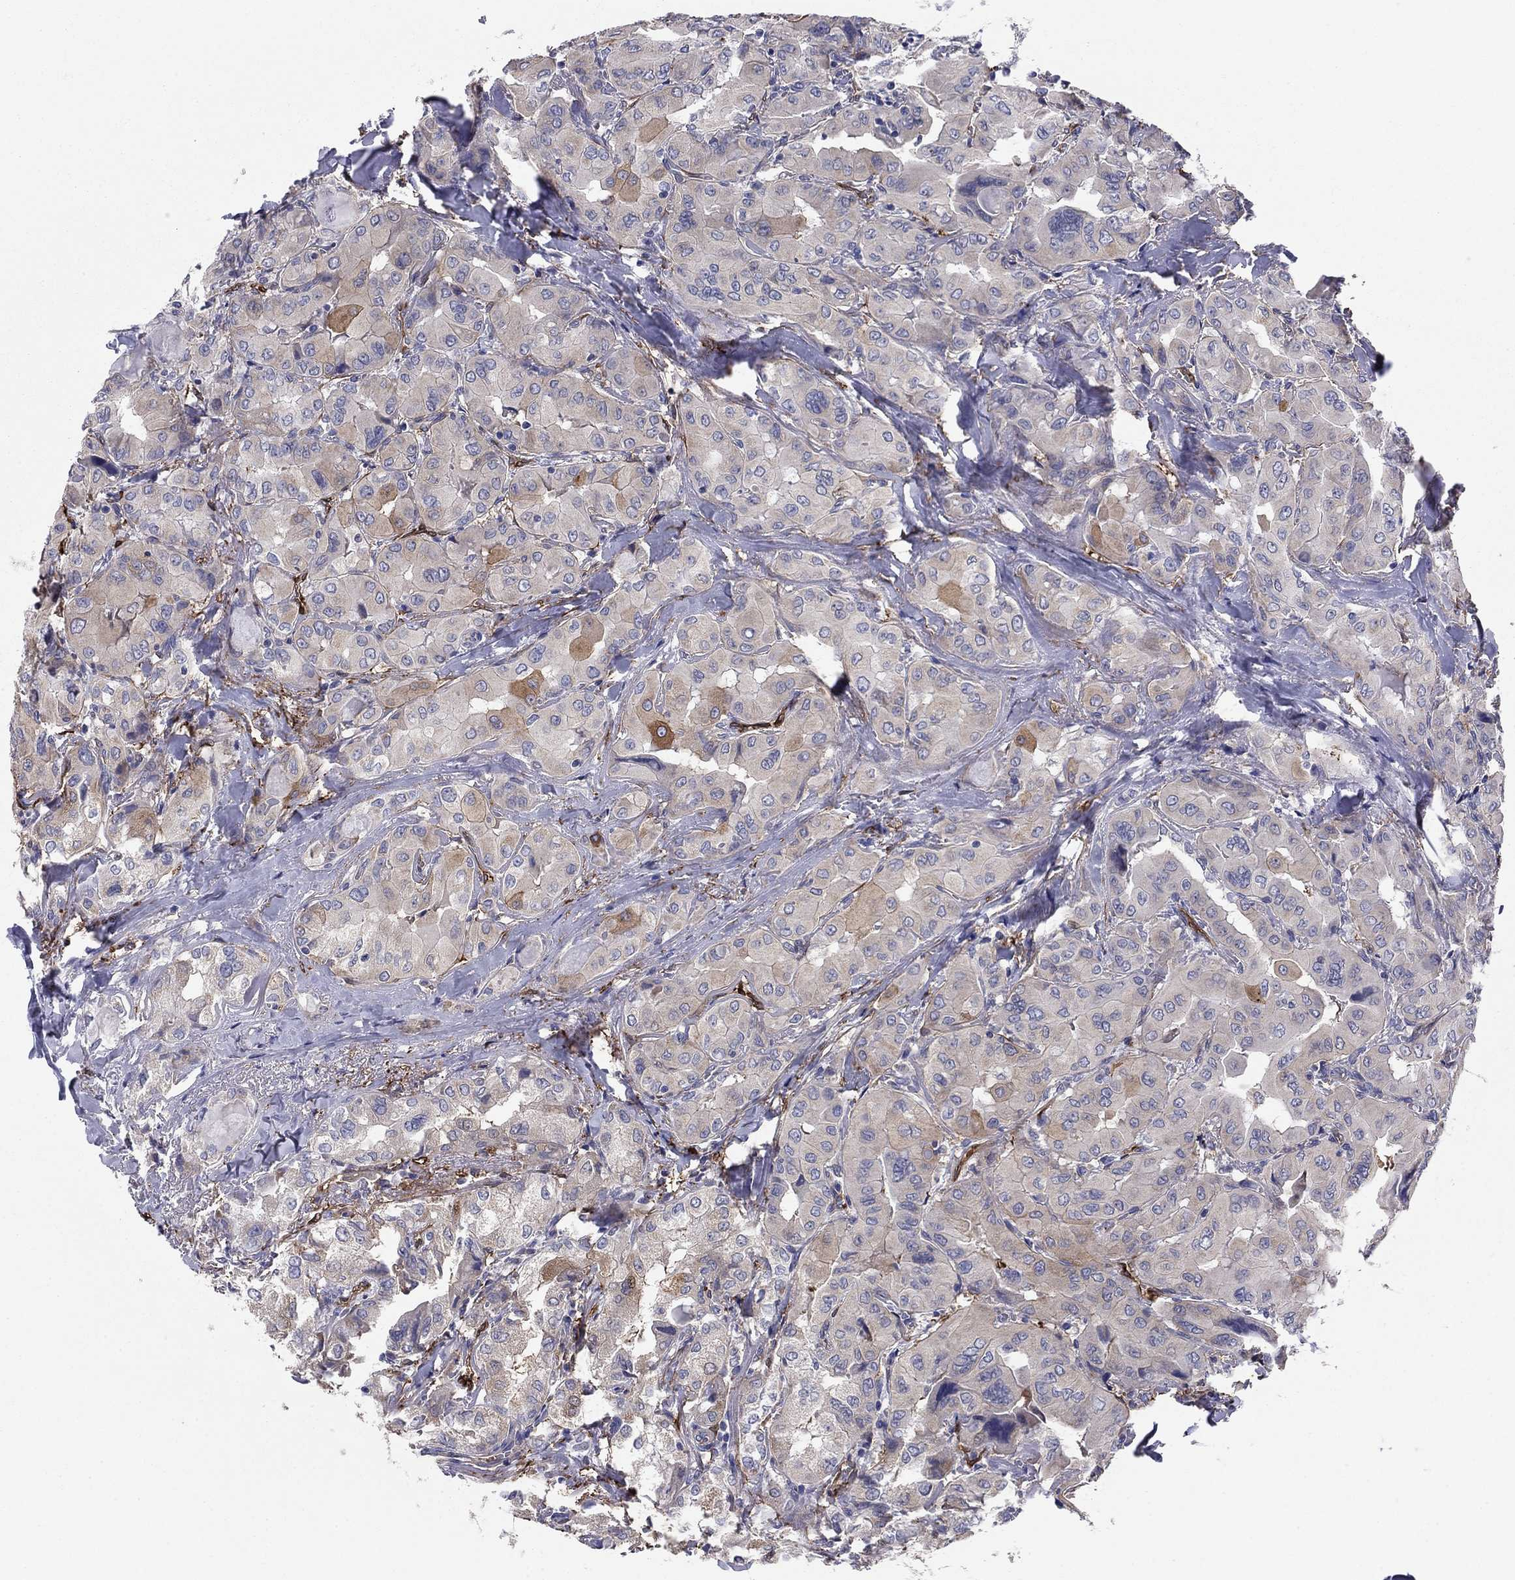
{"staining": {"intensity": "moderate", "quantity": "<25%", "location": "cytoplasmic/membranous"}, "tissue": "thyroid cancer", "cell_type": "Tumor cells", "image_type": "cancer", "snomed": [{"axis": "morphology", "description": "Normal tissue, NOS"}, {"axis": "morphology", "description": "Papillary adenocarcinoma, NOS"}, {"axis": "topography", "description": "Thyroid gland"}], "caption": "Thyroid papillary adenocarcinoma stained for a protein reveals moderate cytoplasmic/membranous positivity in tumor cells. The protein is stained brown, and the nuclei are stained in blue (DAB (3,3'-diaminobenzidine) IHC with brightfield microscopy, high magnification).", "gene": "EMP2", "patient": {"sex": "female", "age": 66}}